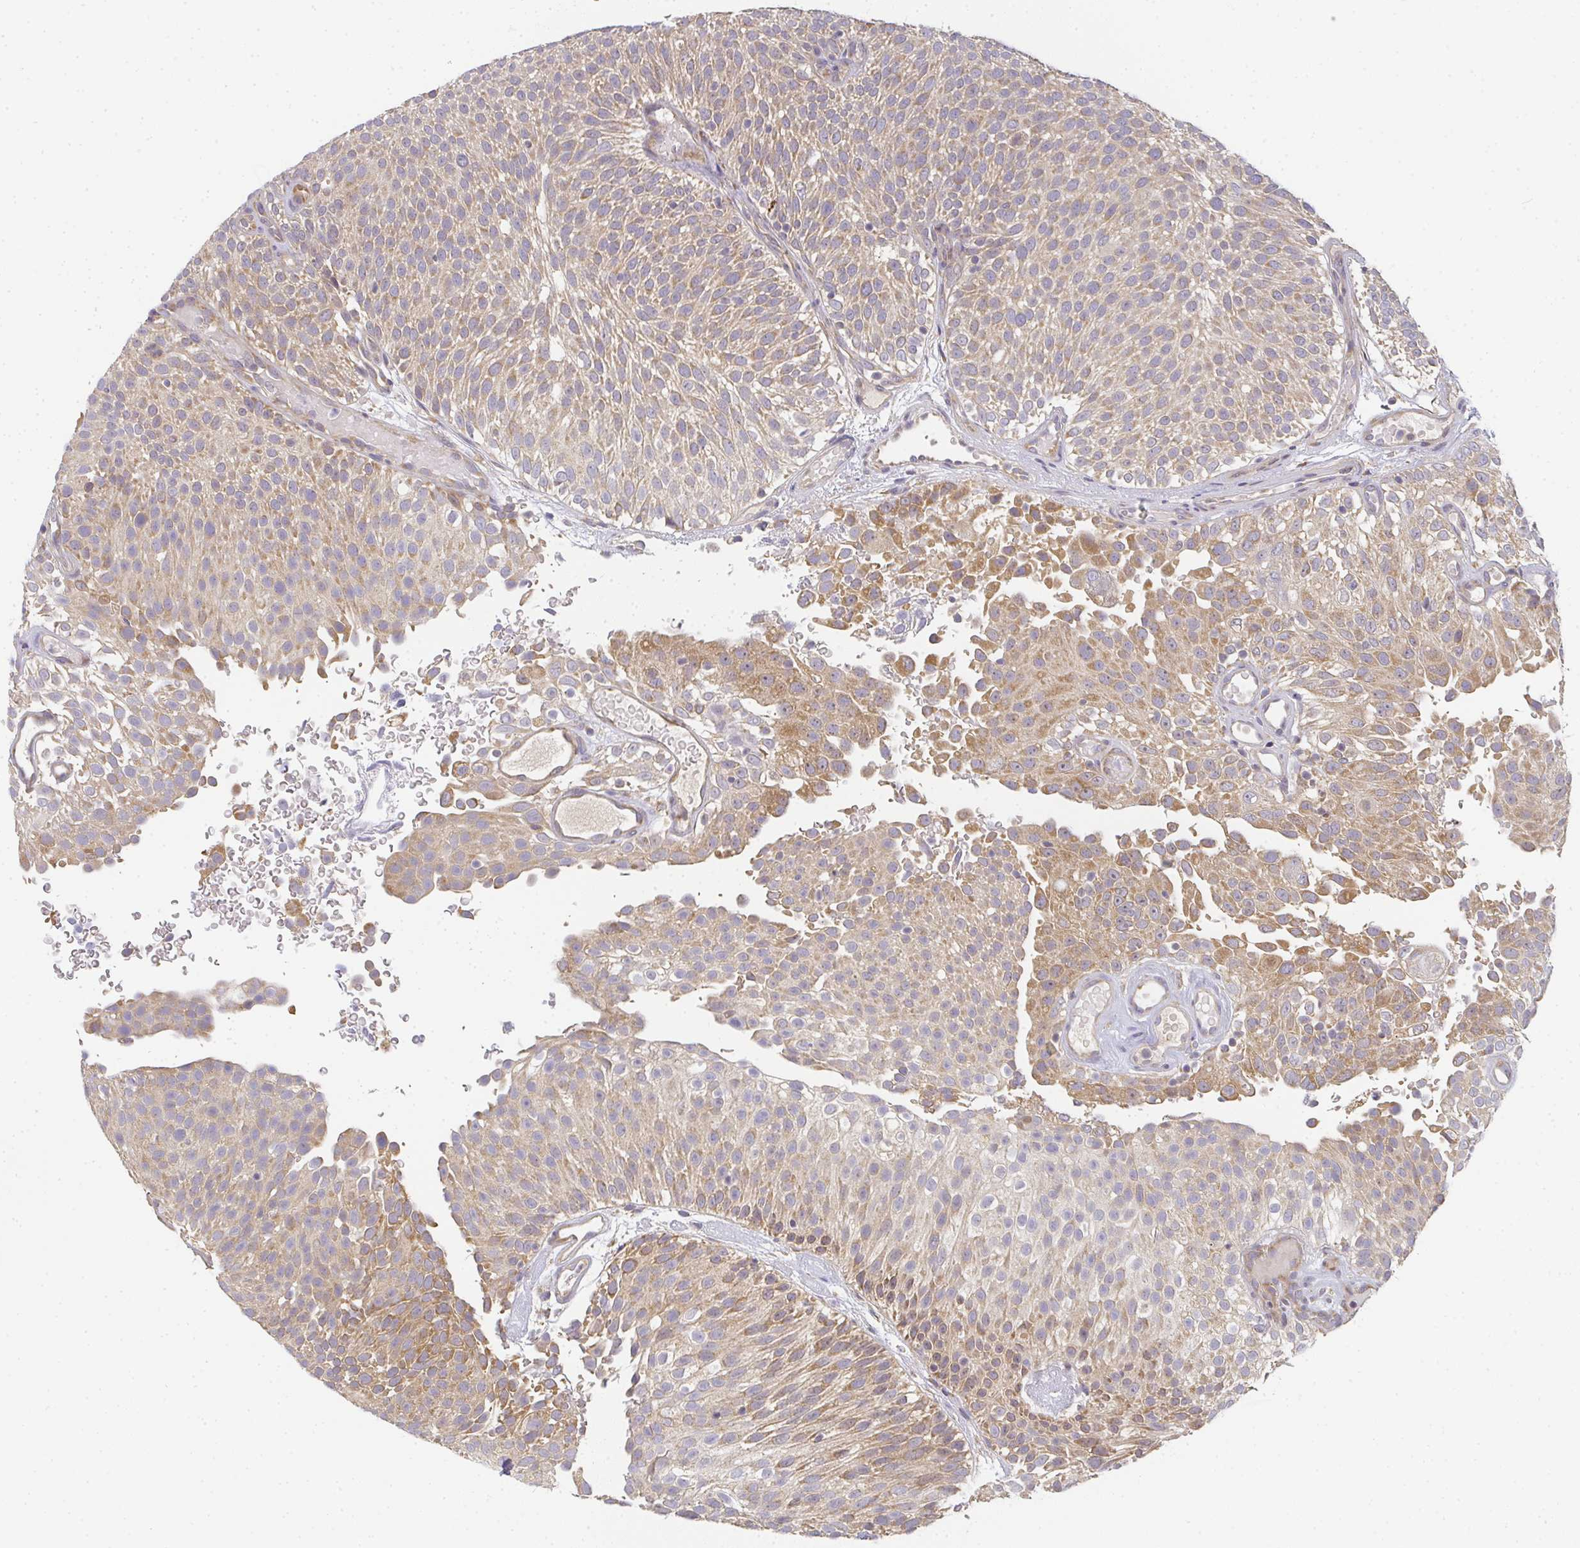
{"staining": {"intensity": "moderate", "quantity": "25%-75%", "location": "cytoplasmic/membranous"}, "tissue": "urothelial cancer", "cell_type": "Tumor cells", "image_type": "cancer", "snomed": [{"axis": "morphology", "description": "Urothelial carcinoma, Low grade"}, {"axis": "topography", "description": "Urinary bladder"}], "caption": "Human low-grade urothelial carcinoma stained with a protein marker reveals moderate staining in tumor cells.", "gene": "SLC35B3", "patient": {"sex": "male", "age": 78}}